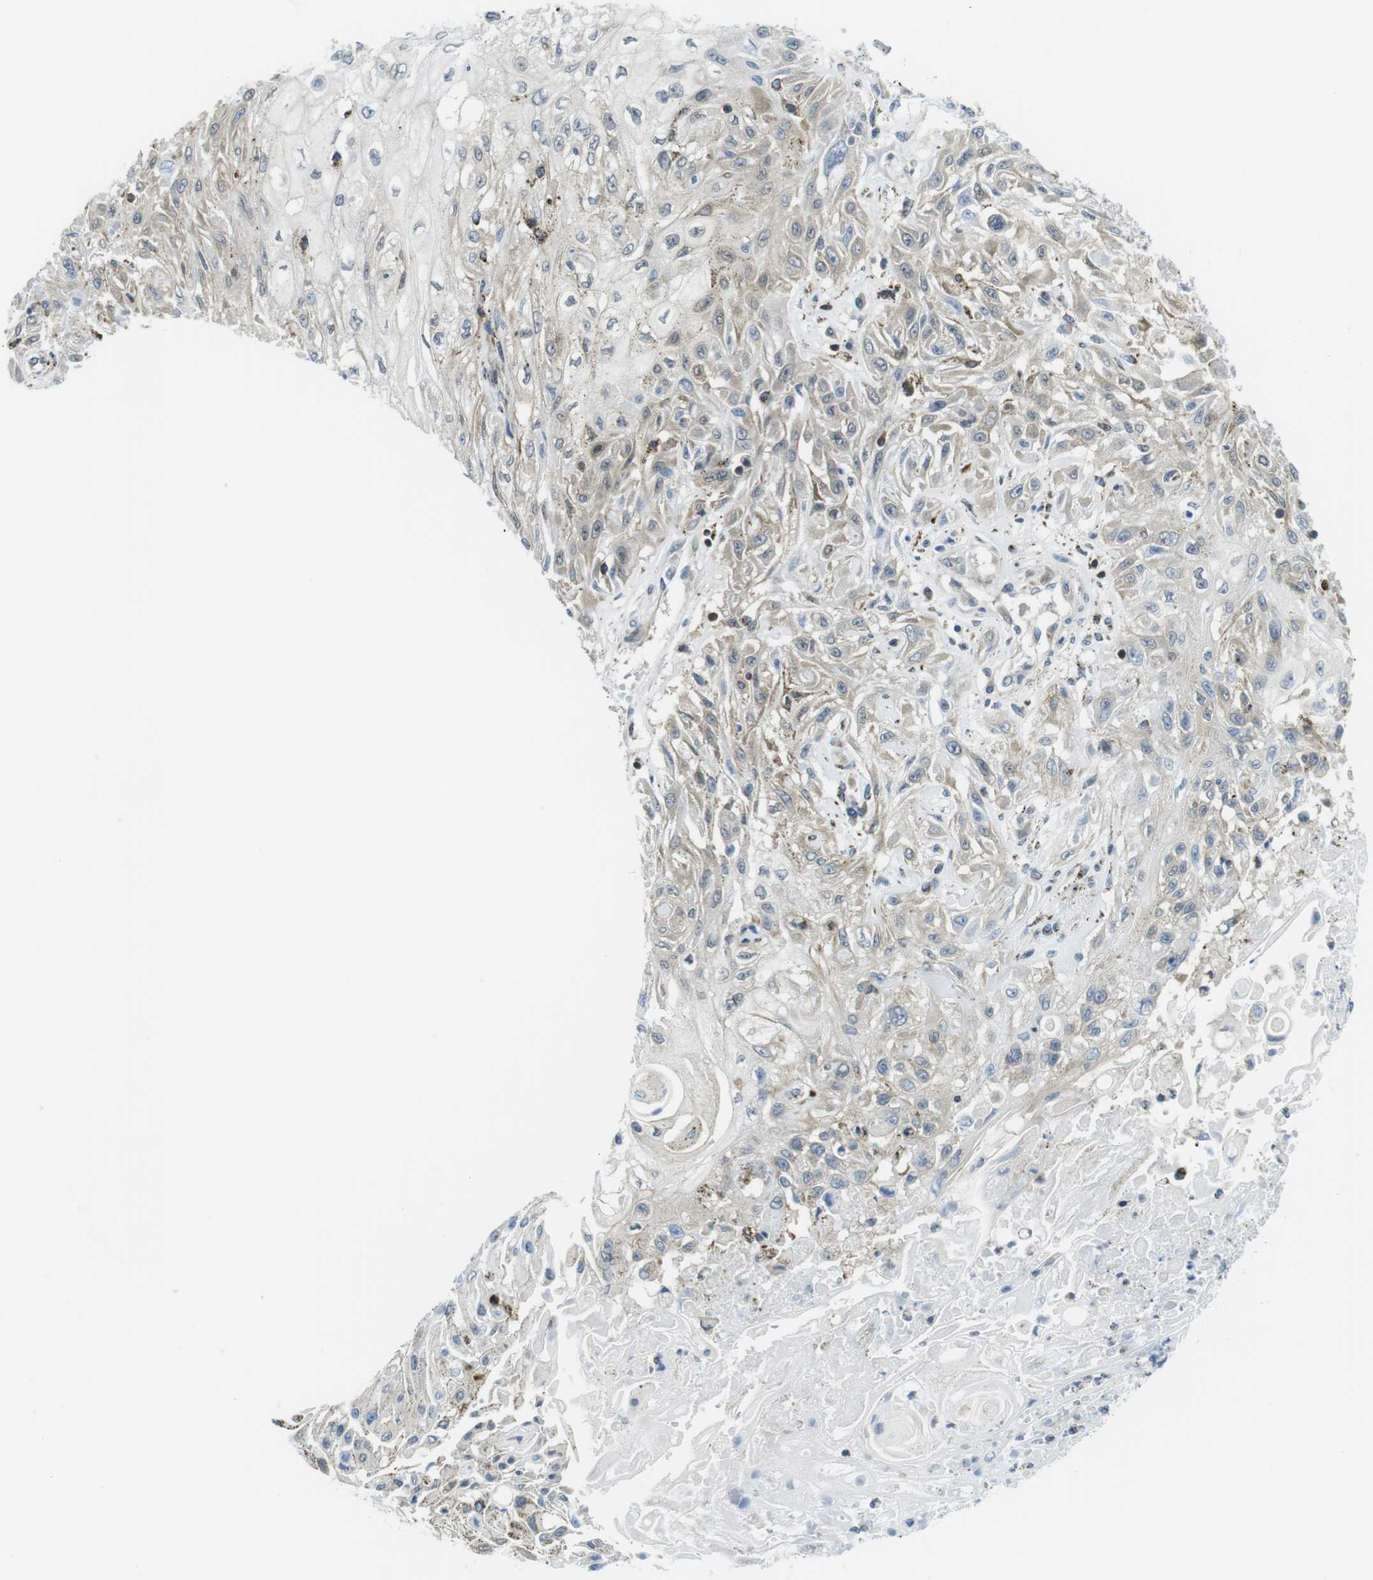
{"staining": {"intensity": "weak", "quantity": "25%-75%", "location": "cytoplasmic/membranous"}, "tissue": "skin cancer", "cell_type": "Tumor cells", "image_type": "cancer", "snomed": [{"axis": "morphology", "description": "Squamous cell carcinoma, NOS"}, {"axis": "topography", "description": "Skin"}], "caption": "Immunohistochemical staining of squamous cell carcinoma (skin) shows weak cytoplasmic/membranous protein positivity in about 25%-75% of tumor cells.", "gene": "KCNE3", "patient": {"sex": "male", "age": 75}}